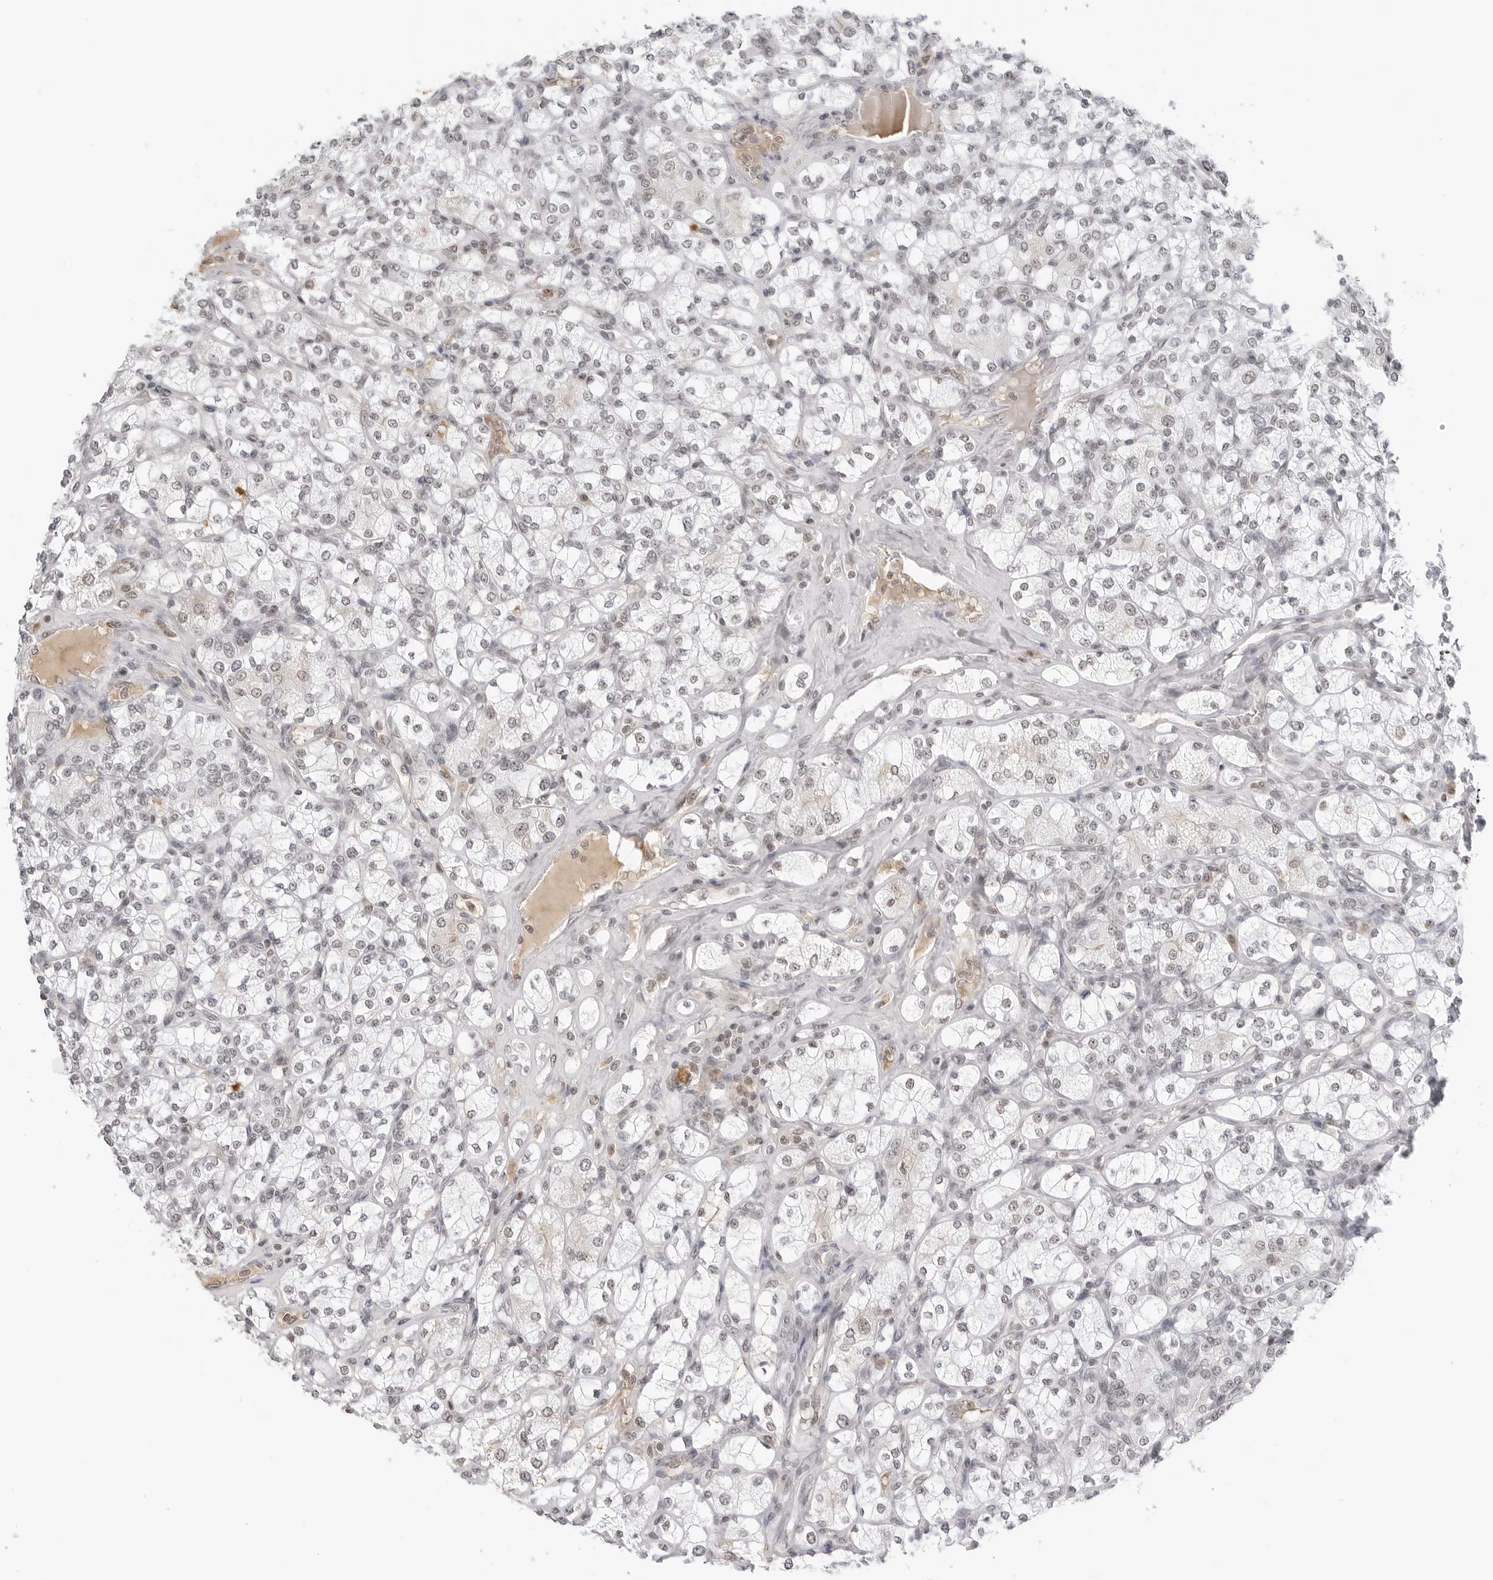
{"staining": {"intensity": "weak", "quantity": "<25%", "location": "nuclear"}, "tissue": "renal cancer", "cell_type": "Tumor cells", "image_type": "cancer", "snomed": [{"axis": "morphology", "description": "Adenocarcinoma, NOS"}, {"axis": "topography", "description": "Kidney"}], "caption": "IHC photomicrograph of neoplastic tissue: human renal adenocarcinoma stained with DAB (3,3'-diaminobenzidine) displays no significant protein expression in tumor cells.", "gene": "WRAP53", "patient": {"sex": "male", "age": 77}}